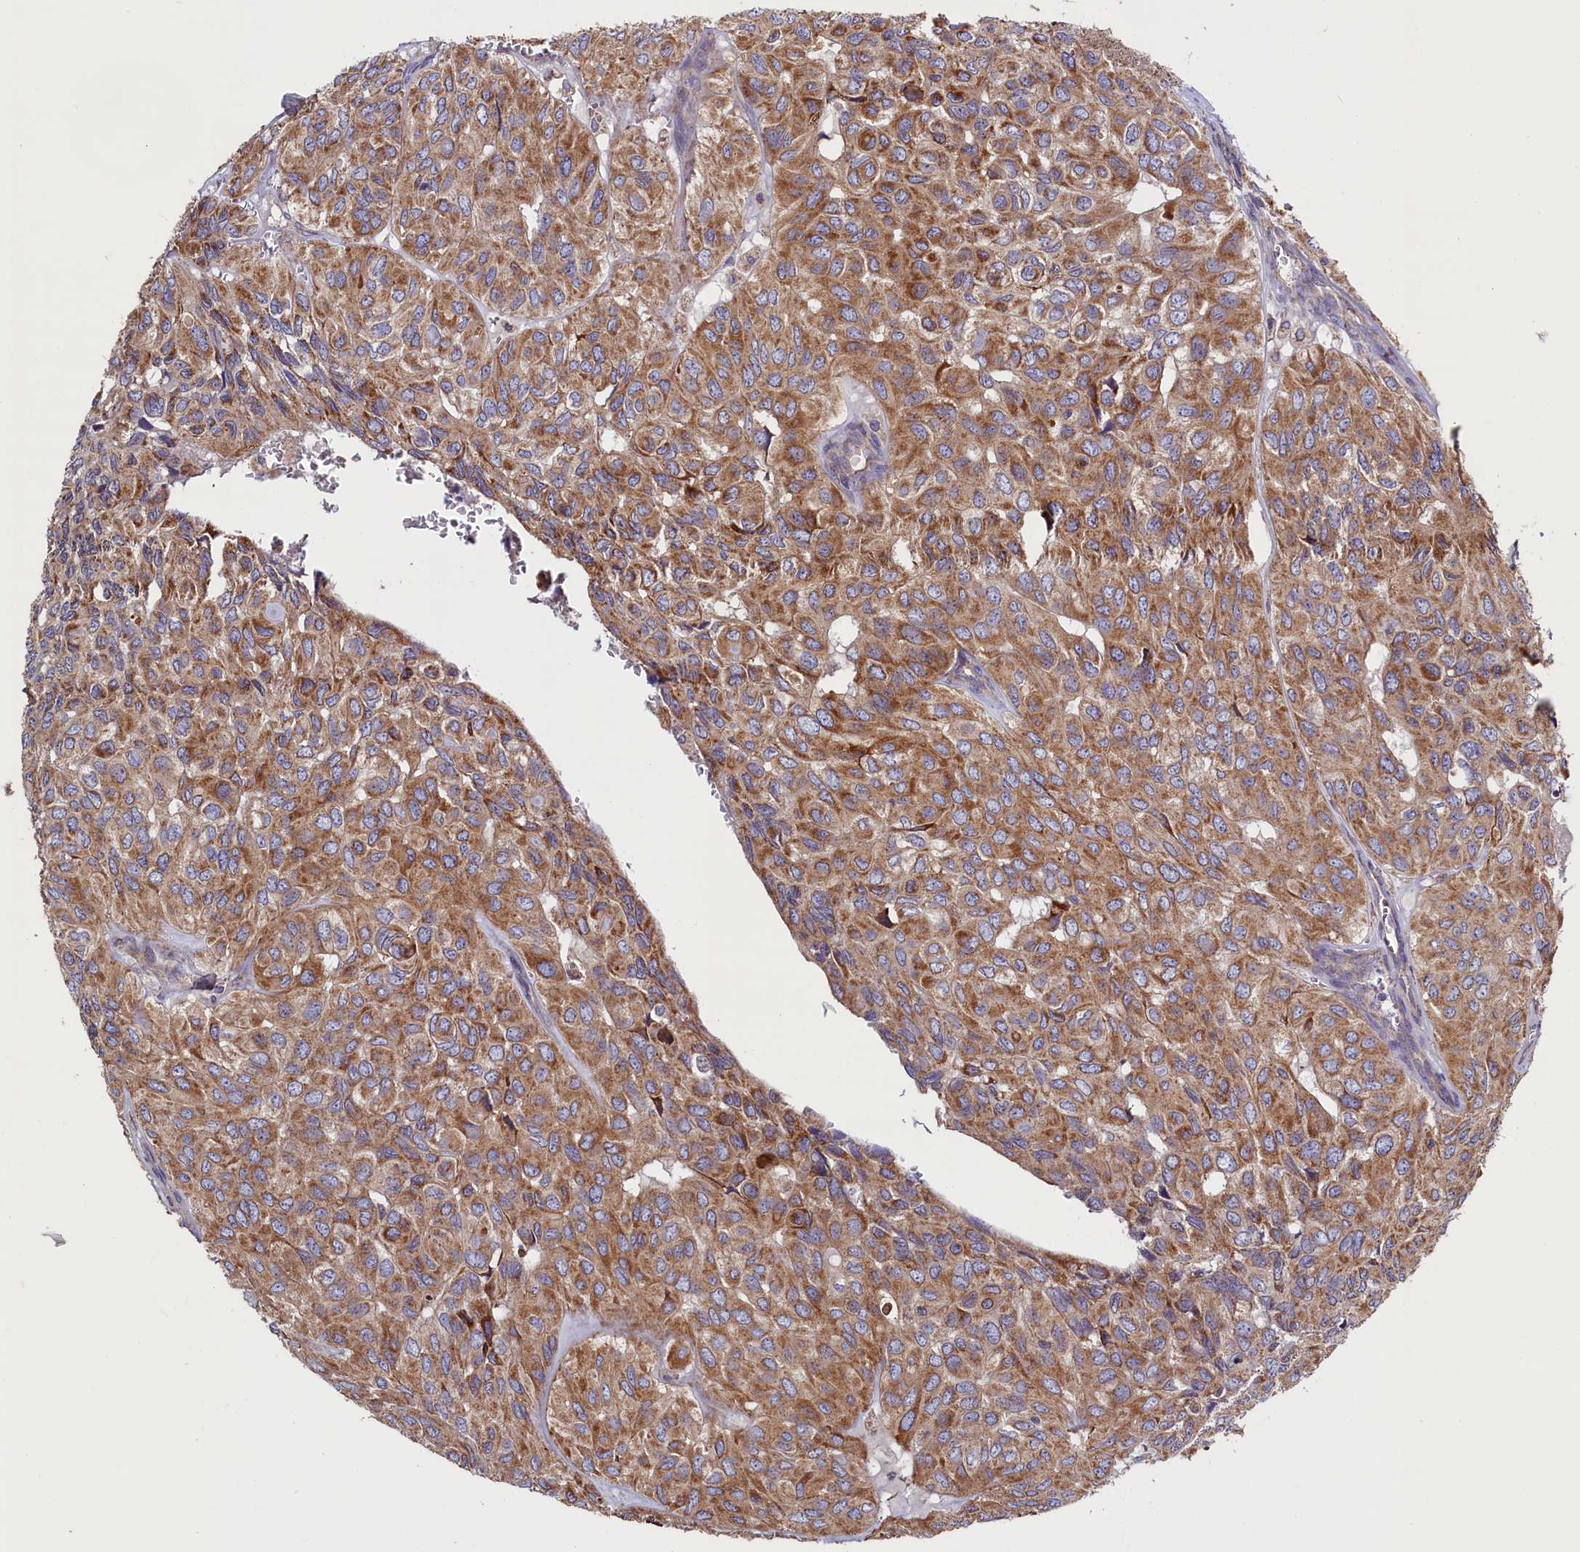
{"staining": {"intensity": "moderate", "quantity": ">75%", "location": "cytoplasmic/membranous"}, "tissue": "head and neck cancer", "cell_type": "Tumor cells", "image_type": "cancer", "snomed": [{"axis": "morphology", "description": "Adenocarcinoma, NOS"}, {"axis": "topography", "description": "Salivary gland, NOS"}, {"axis": "topography", "description": "Head-Neck"}], "caption": "Immunohistochemistry of adenocarcinoma (head and neck) demonstrates medium levels of moderate cytoplasmic/membranous expression in approximately >75% of tumor cells. Using DAB (brown) and hematoxylin (blue) stains, captured at high magnification using brightfield microscopy.", "gene": "ZSWIM1", "patient": {"sex": "female", "age": 76}}